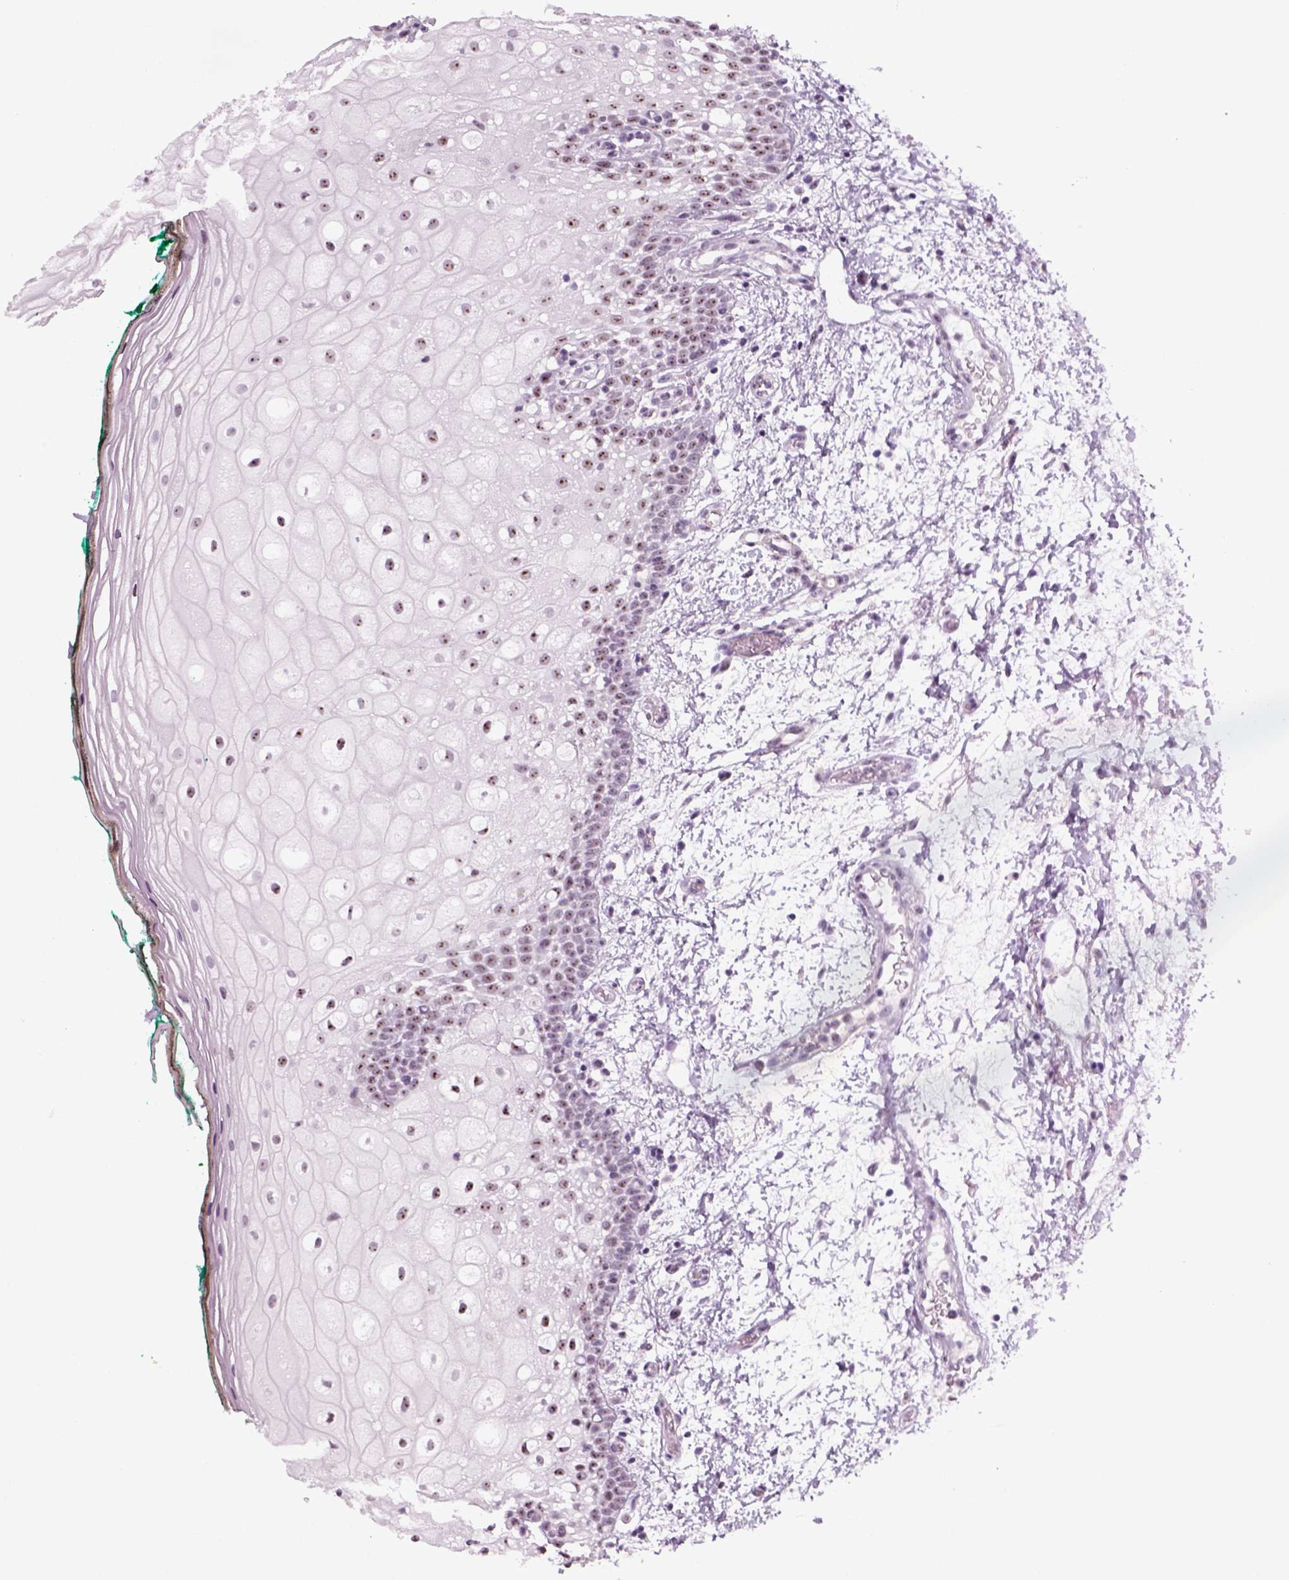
{"staining": {"intensity": "moderate", "quantity": "25%-75%", "location": "nuclear"}, "tissue": "oral mucosa", "cell_type": "Squamous epithelial cells", "image_type": "normal", "snomed": [{"axis": "morphology", "description": "Normal tissue, NOS"}, {"axis": "topography", "description": "Oral tissue"}], "caption": "The histopathology image shows immunohistochemical staining of unremarkable oral mucosa. There is moderate nuclear expression is present in about 25%-75% of squamous epithelial cells.", "gene": "ZNF865", "patient": {"sex": "female", "age": 83}}